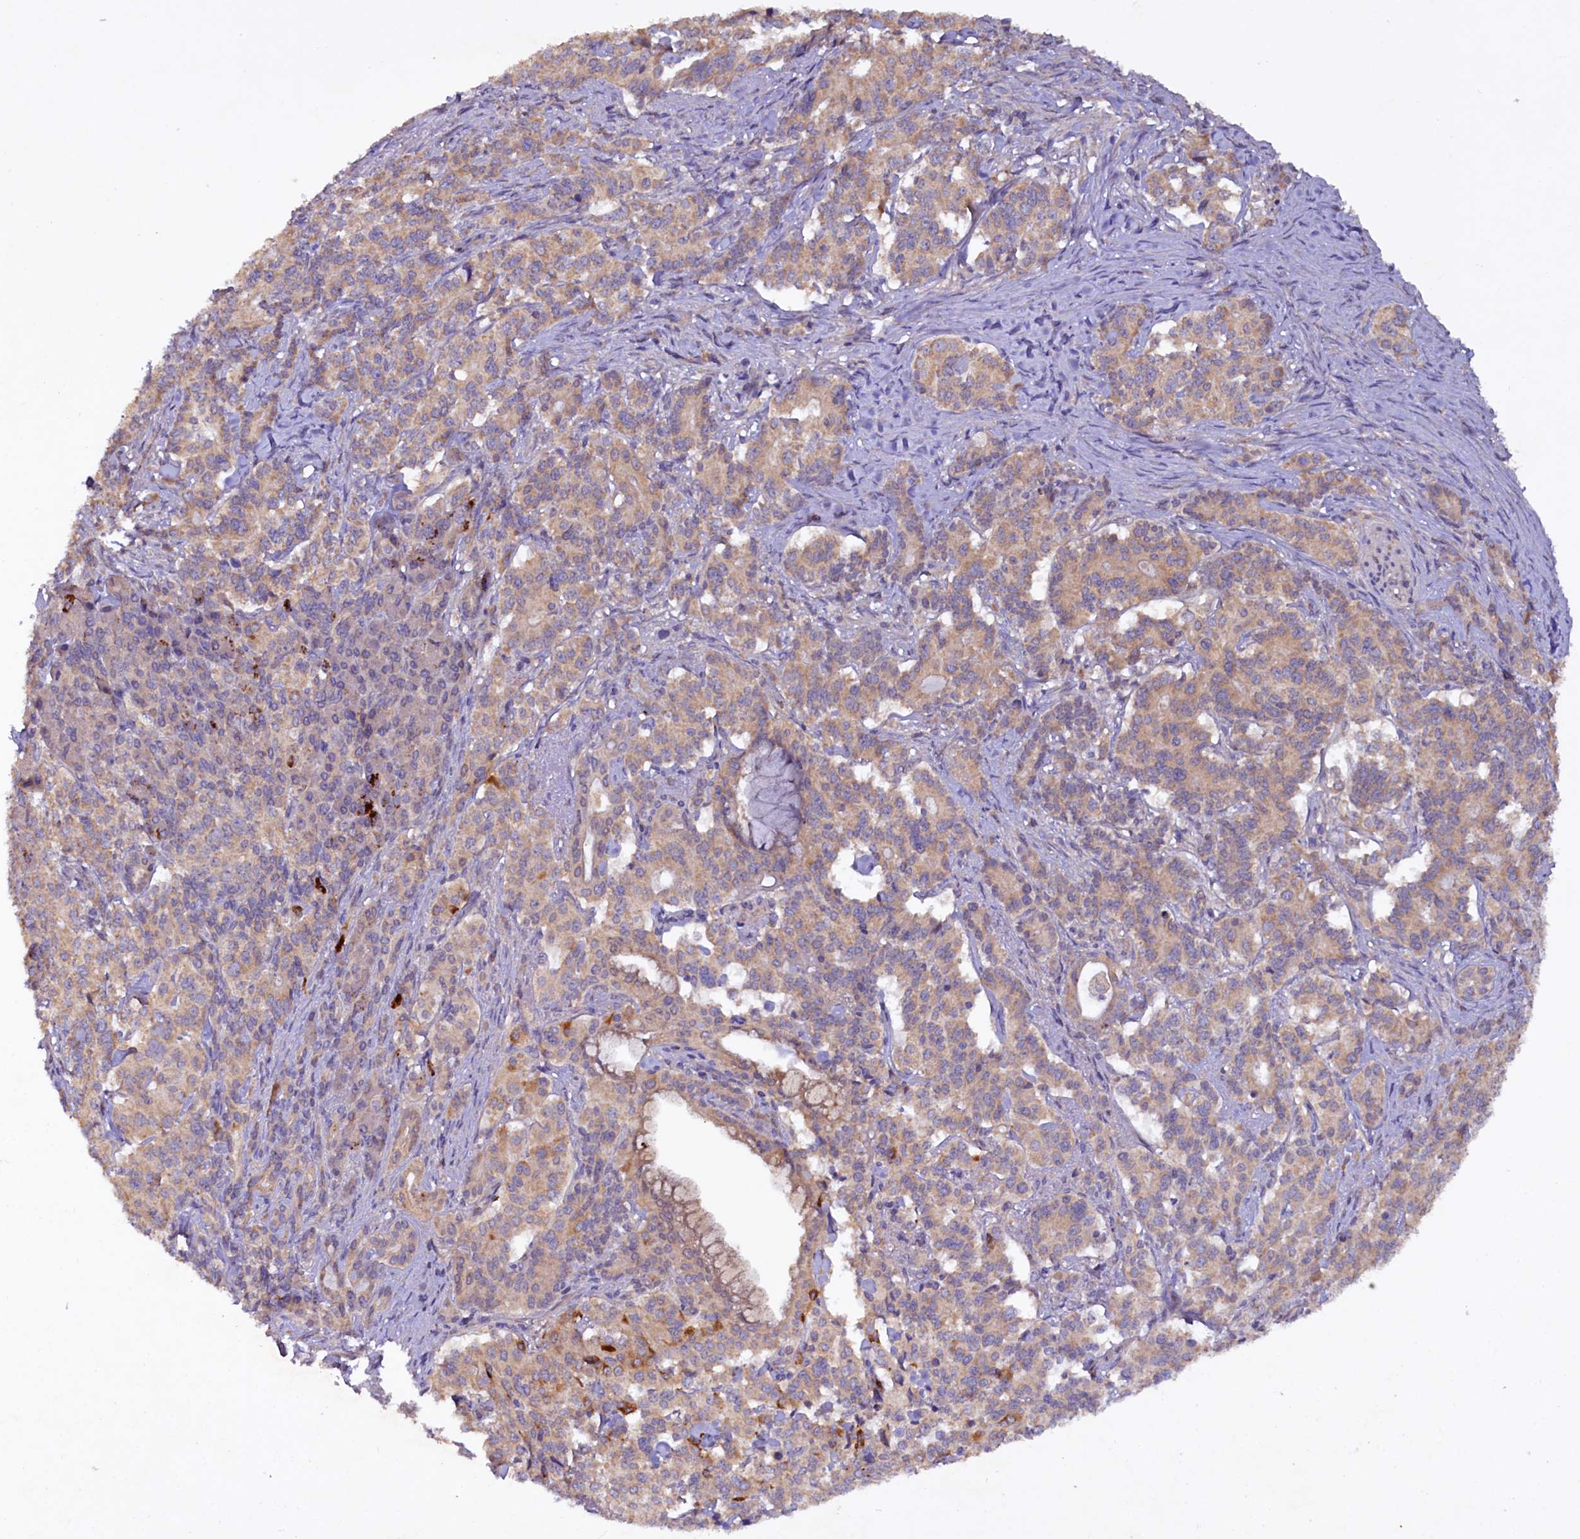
{"staining": {"intensity": "weak", "quantity": "25%-75%", "location": "cytoplasmic/membranous"}, "tissue": "pancreatic cancer", "cell_type": "Tumor cells", "image_type": "cancer", "snomed": [{"axis": "morphology", "description": "Adenocarcinoma, NOS"}, {"axis": "topography", "description": "Pancreas"}], "caption": "Protein staining reveals weak cytoplasmic/membranous staining in about 25%-75% of tumor cells in pancreatic adenocarcinoma. The staining was performed using DAB to visualize the protein expression in brown, while the nuclei were stained in blue with hematoxylin (Magnification: 20x).", "gene": "ETFBKMT", "patient": {"sex": "female", "age": 74}}